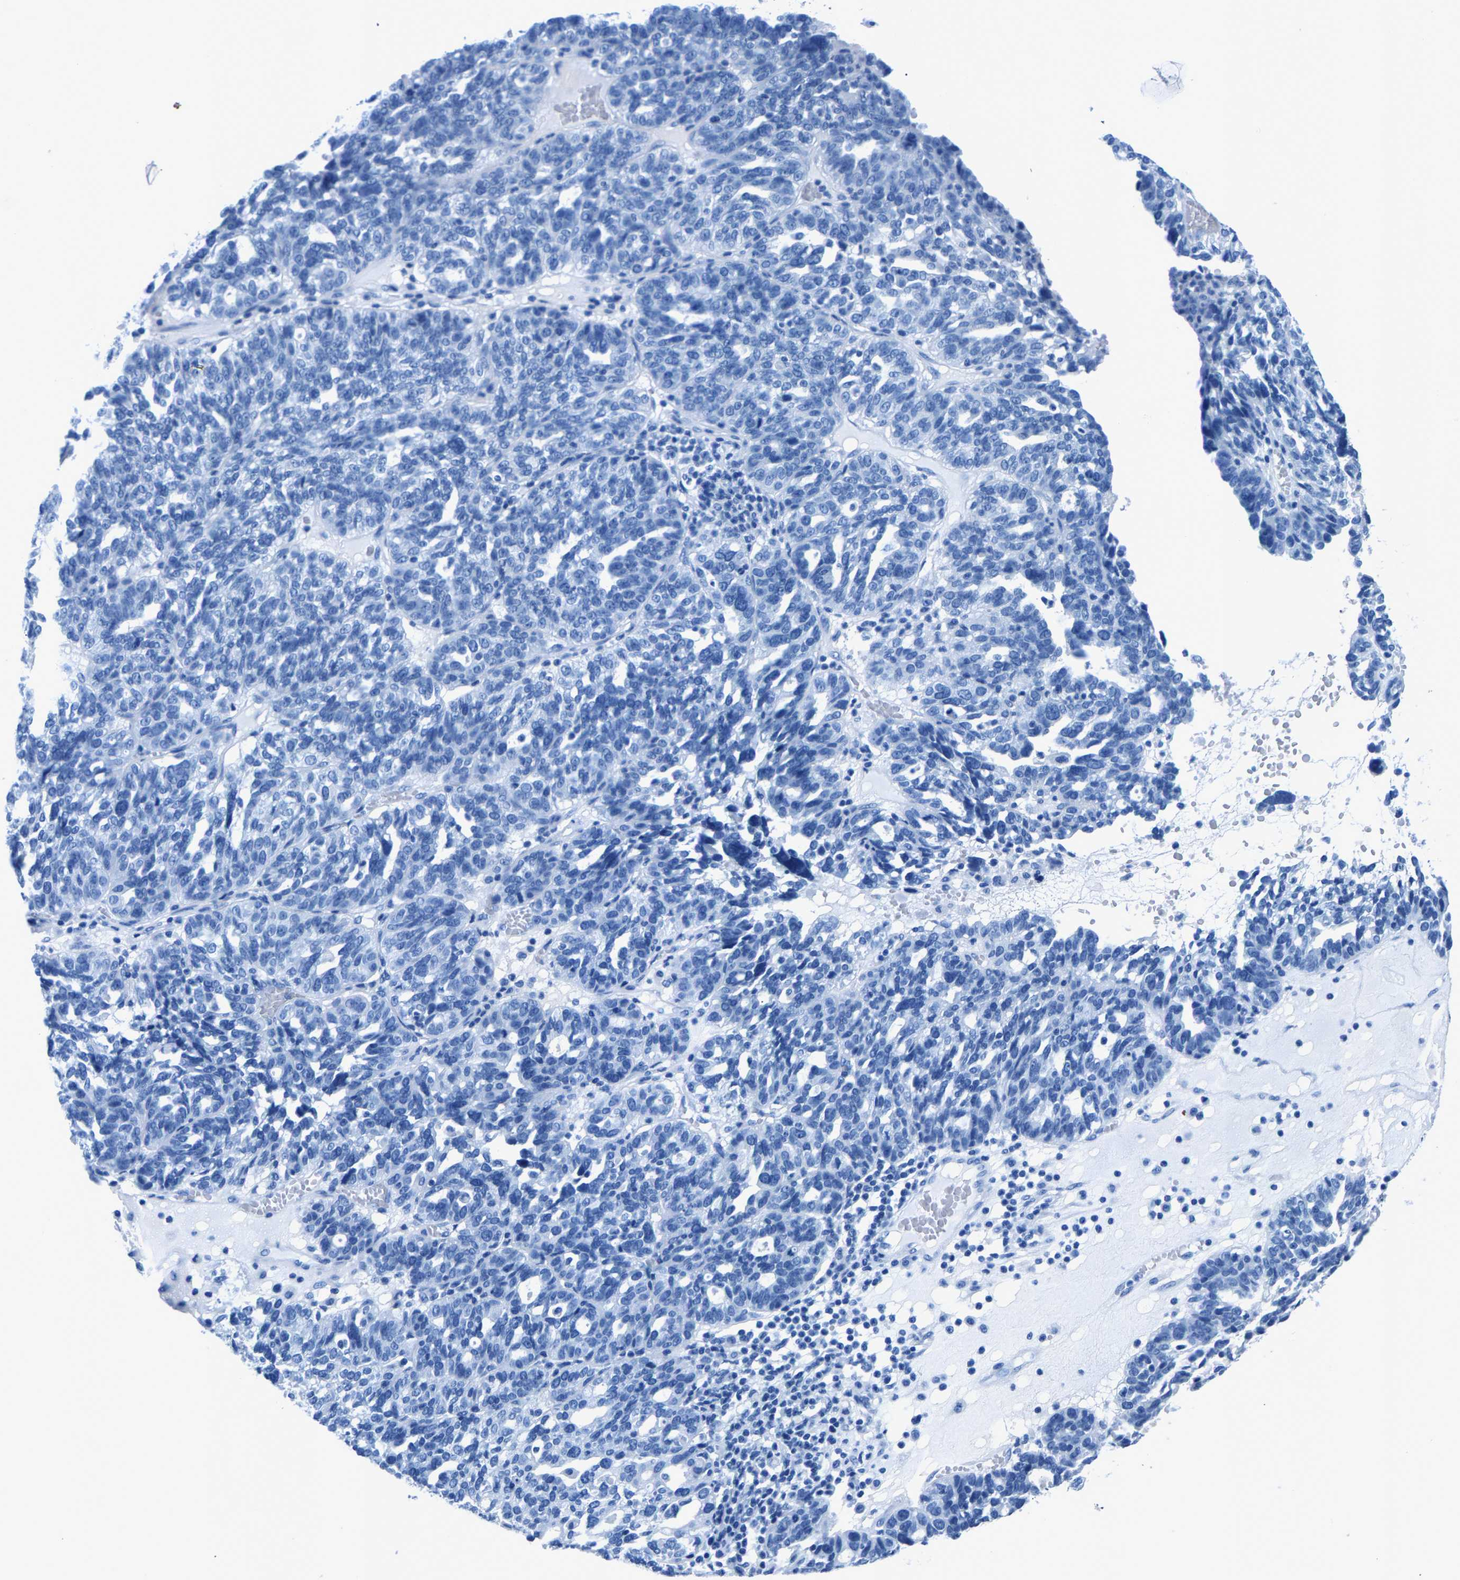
{"staining": {"intensity": "negative", "quantity": "none", "location": "none"}, "tissue": "ovarian cancer", "cell_type": "Tumor cells", "image_type": "cancer", "snomed": [{"axis": "morphology", "description": "Cystadenocarcinoma, serous, NOS"}, {"axis": "topography", "description": "Ovary"}], "caption": "Immunohistochemistry (IHC) micrograph of neoplastic tissue: ovarian serous cystadenocarcinoma stained with DAB displays no significant protein staining in tumor cells.", "gene": "CPS1", "patient": {"sex": "female", "age": 59}}